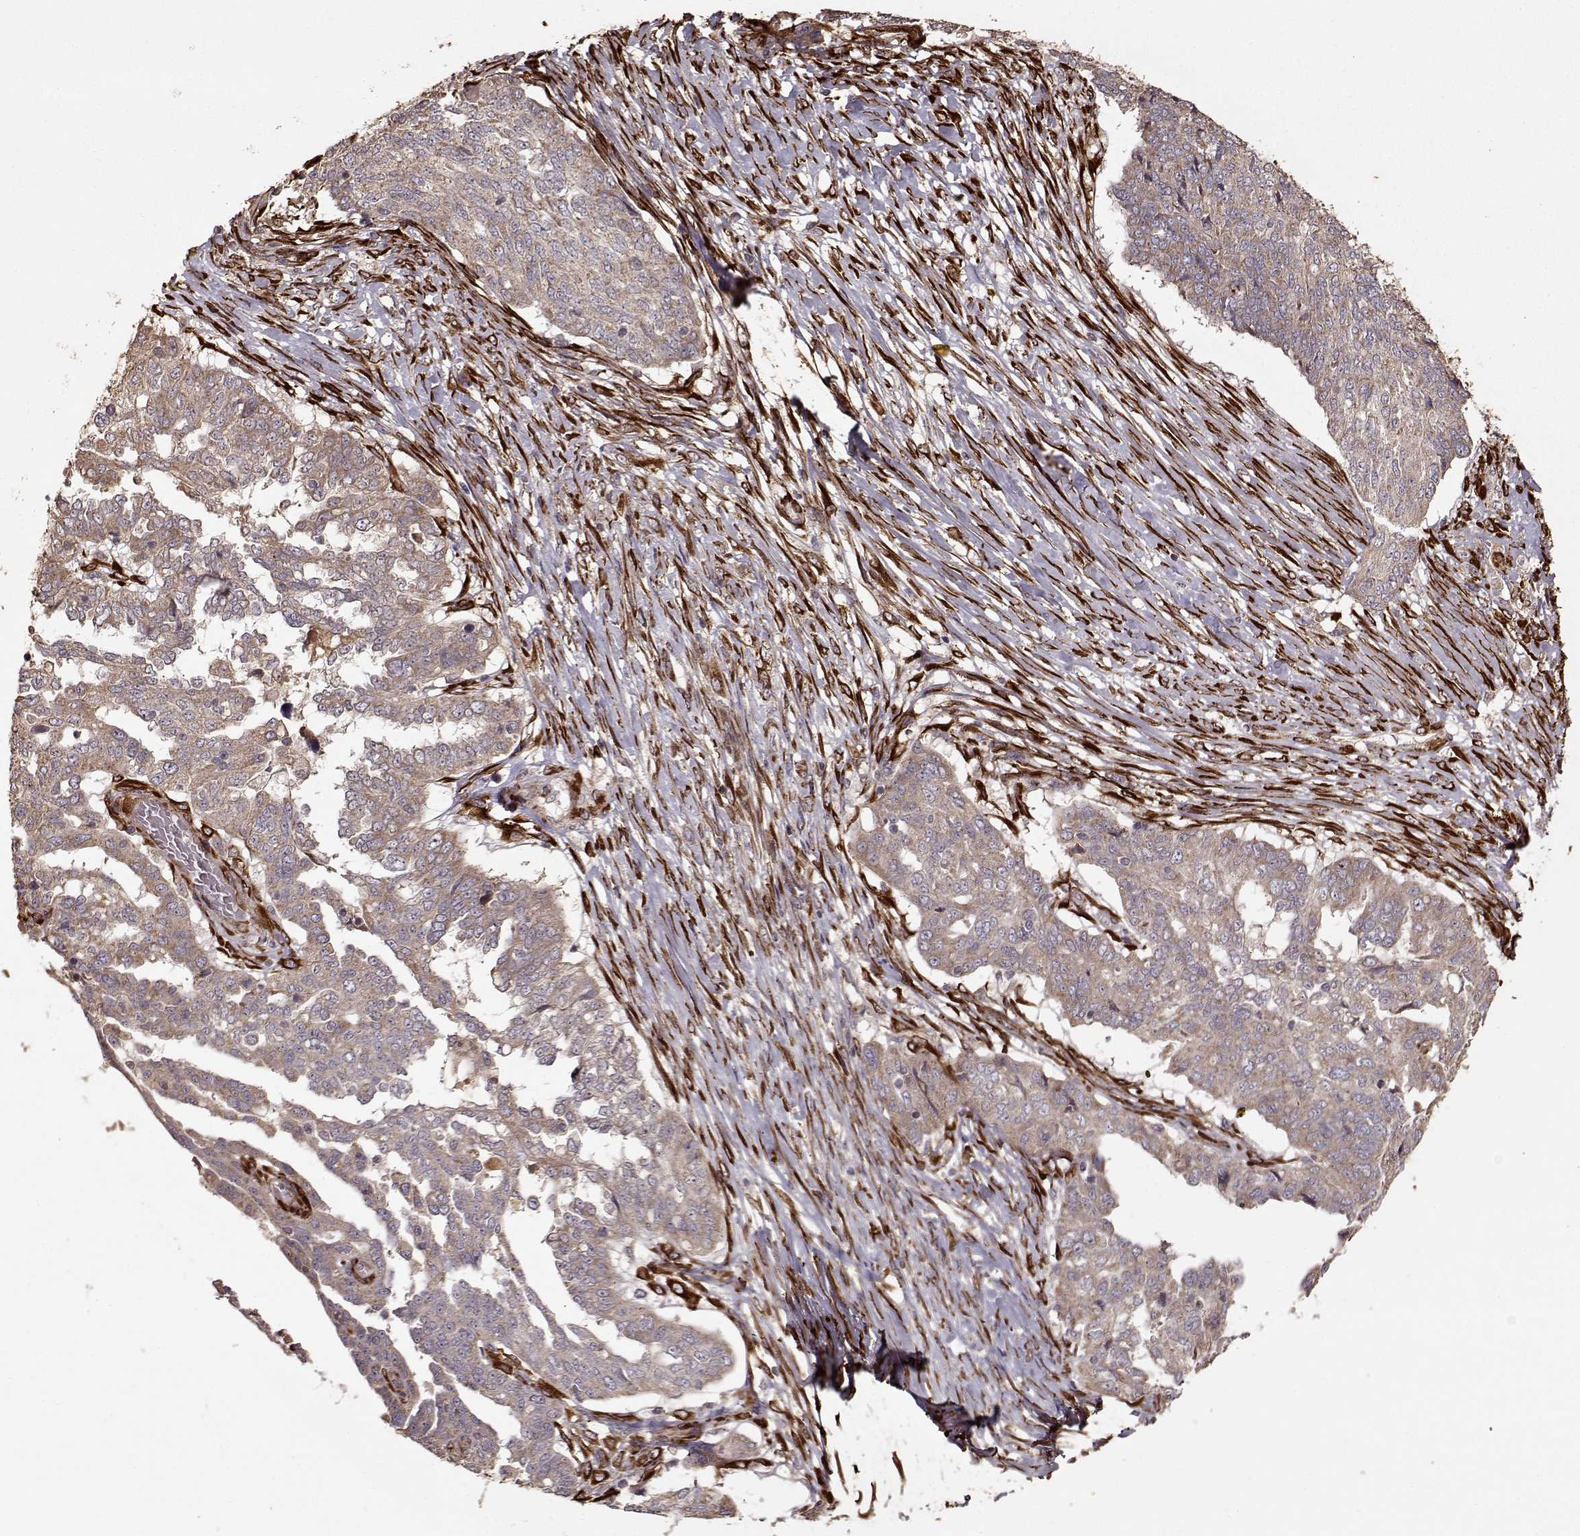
{"staining": {"intensity": "weak", "quantity": ">75%", "location": "cytoplasmic/membranous"}, "tissue": "ovarian cancer", "cell_type": "Tumor cells", "image_type": "cancer", "snomed": [{"axis": "morphology", "description": "Cystadenocarcinoma, serous, NOS"}, {"axis": "topography", "description": "Ovary"}], "caption": "Immunohistochemical staining of human ovarian serous cystadenocarcinoma reveals low levels of weak cytoplasmic/membranous positivity in about >75% of tumor cells.", "gene": "IMMP1L", "patient": {"sex": "female", "age": 67}}